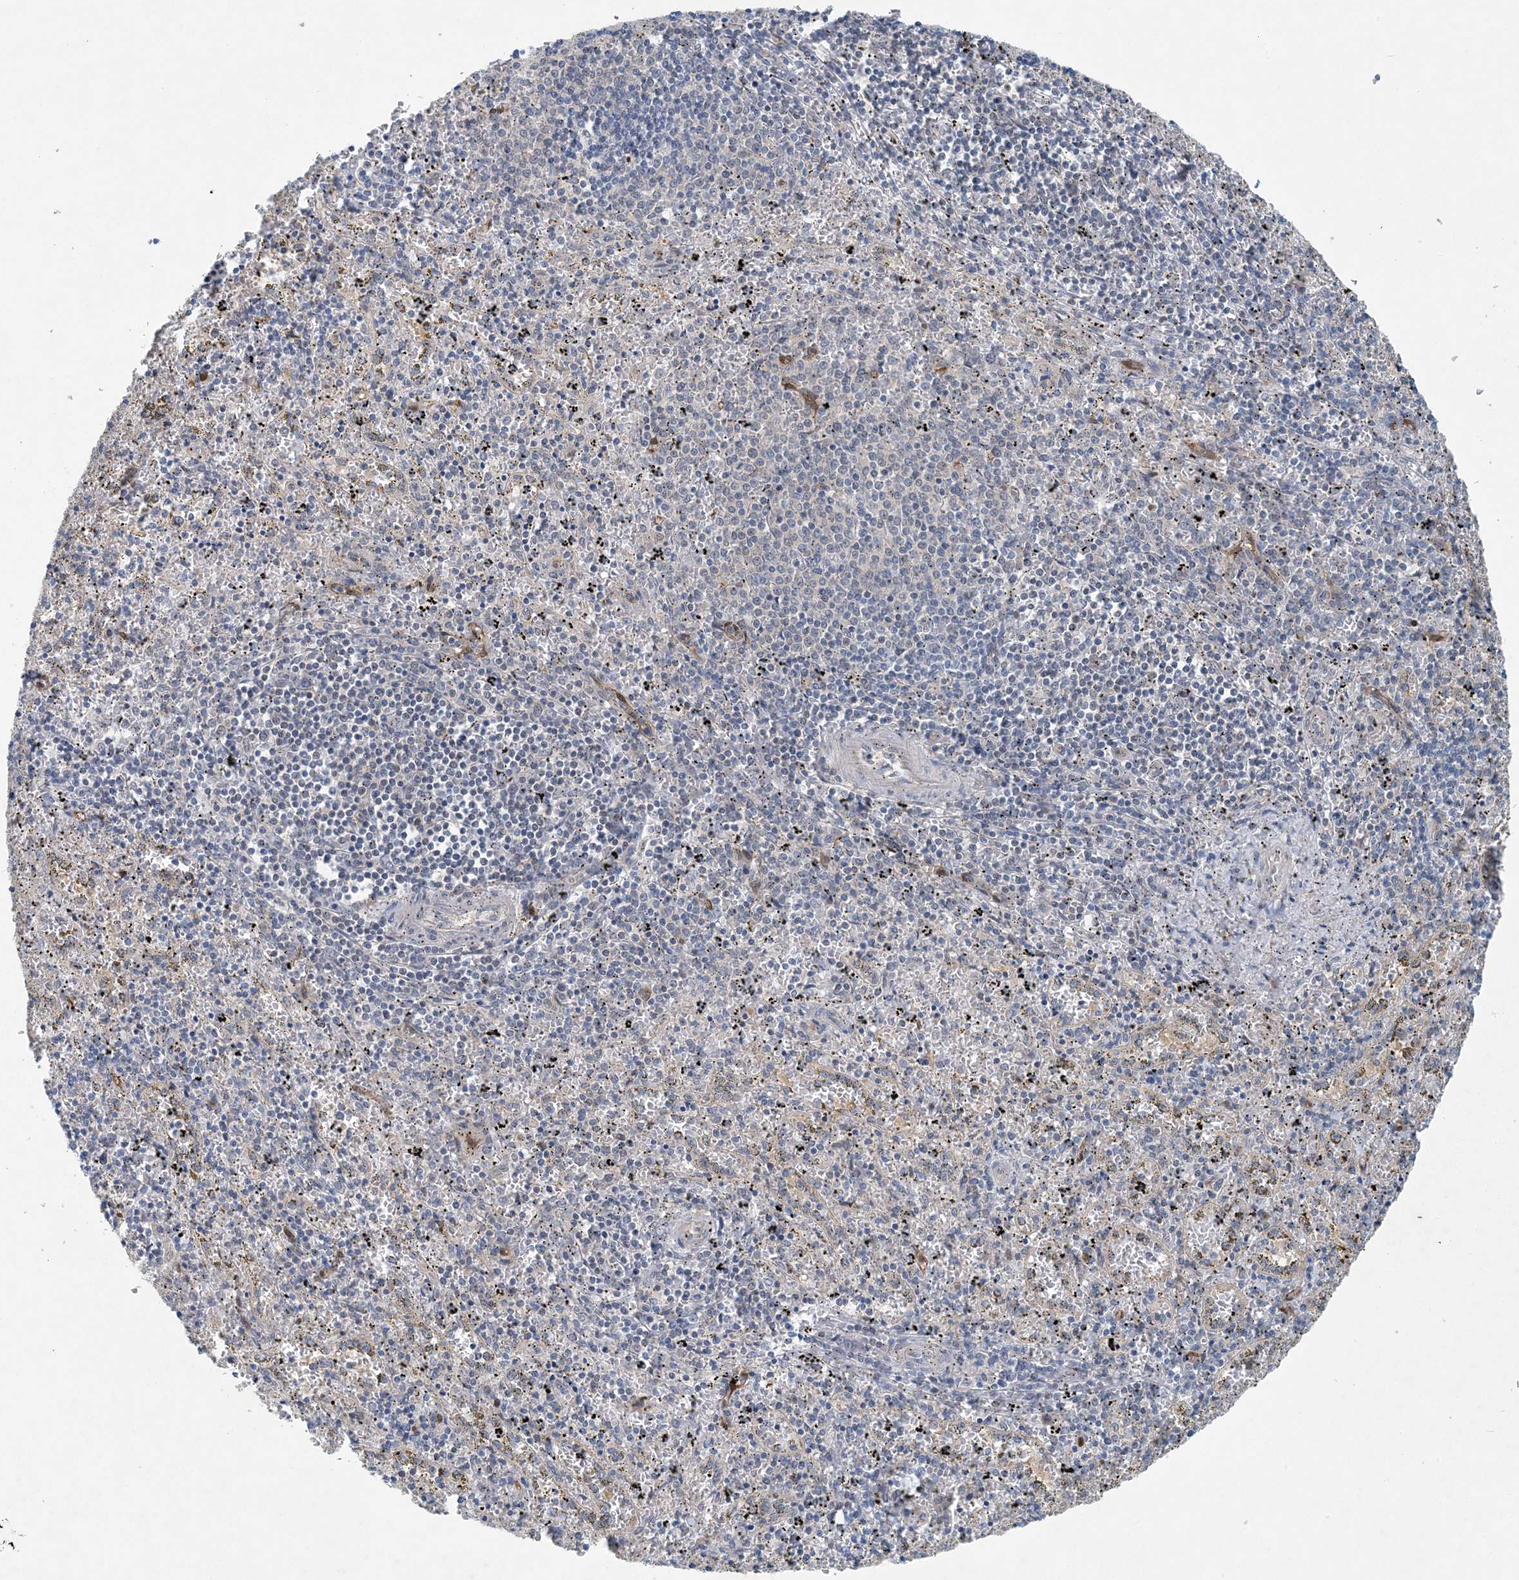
{"staining": {"intensity": "negative", "quantity": "none", "location": "none"}, "tissue": "spleen", "cell_type": "Cells in red pulp", "image_type": "normal", "snomed": [{"axis": "morphology", "description": "Normal tissue, NOS"}, {"axis": "topography", "description": "Spleen"}], "caption": "This is an IHC image of unremarkable human spleen. There is no positivity in cells in red pulp.", "gene": "HIKESHI", "patient": {"sex": "male", "age": 11}}